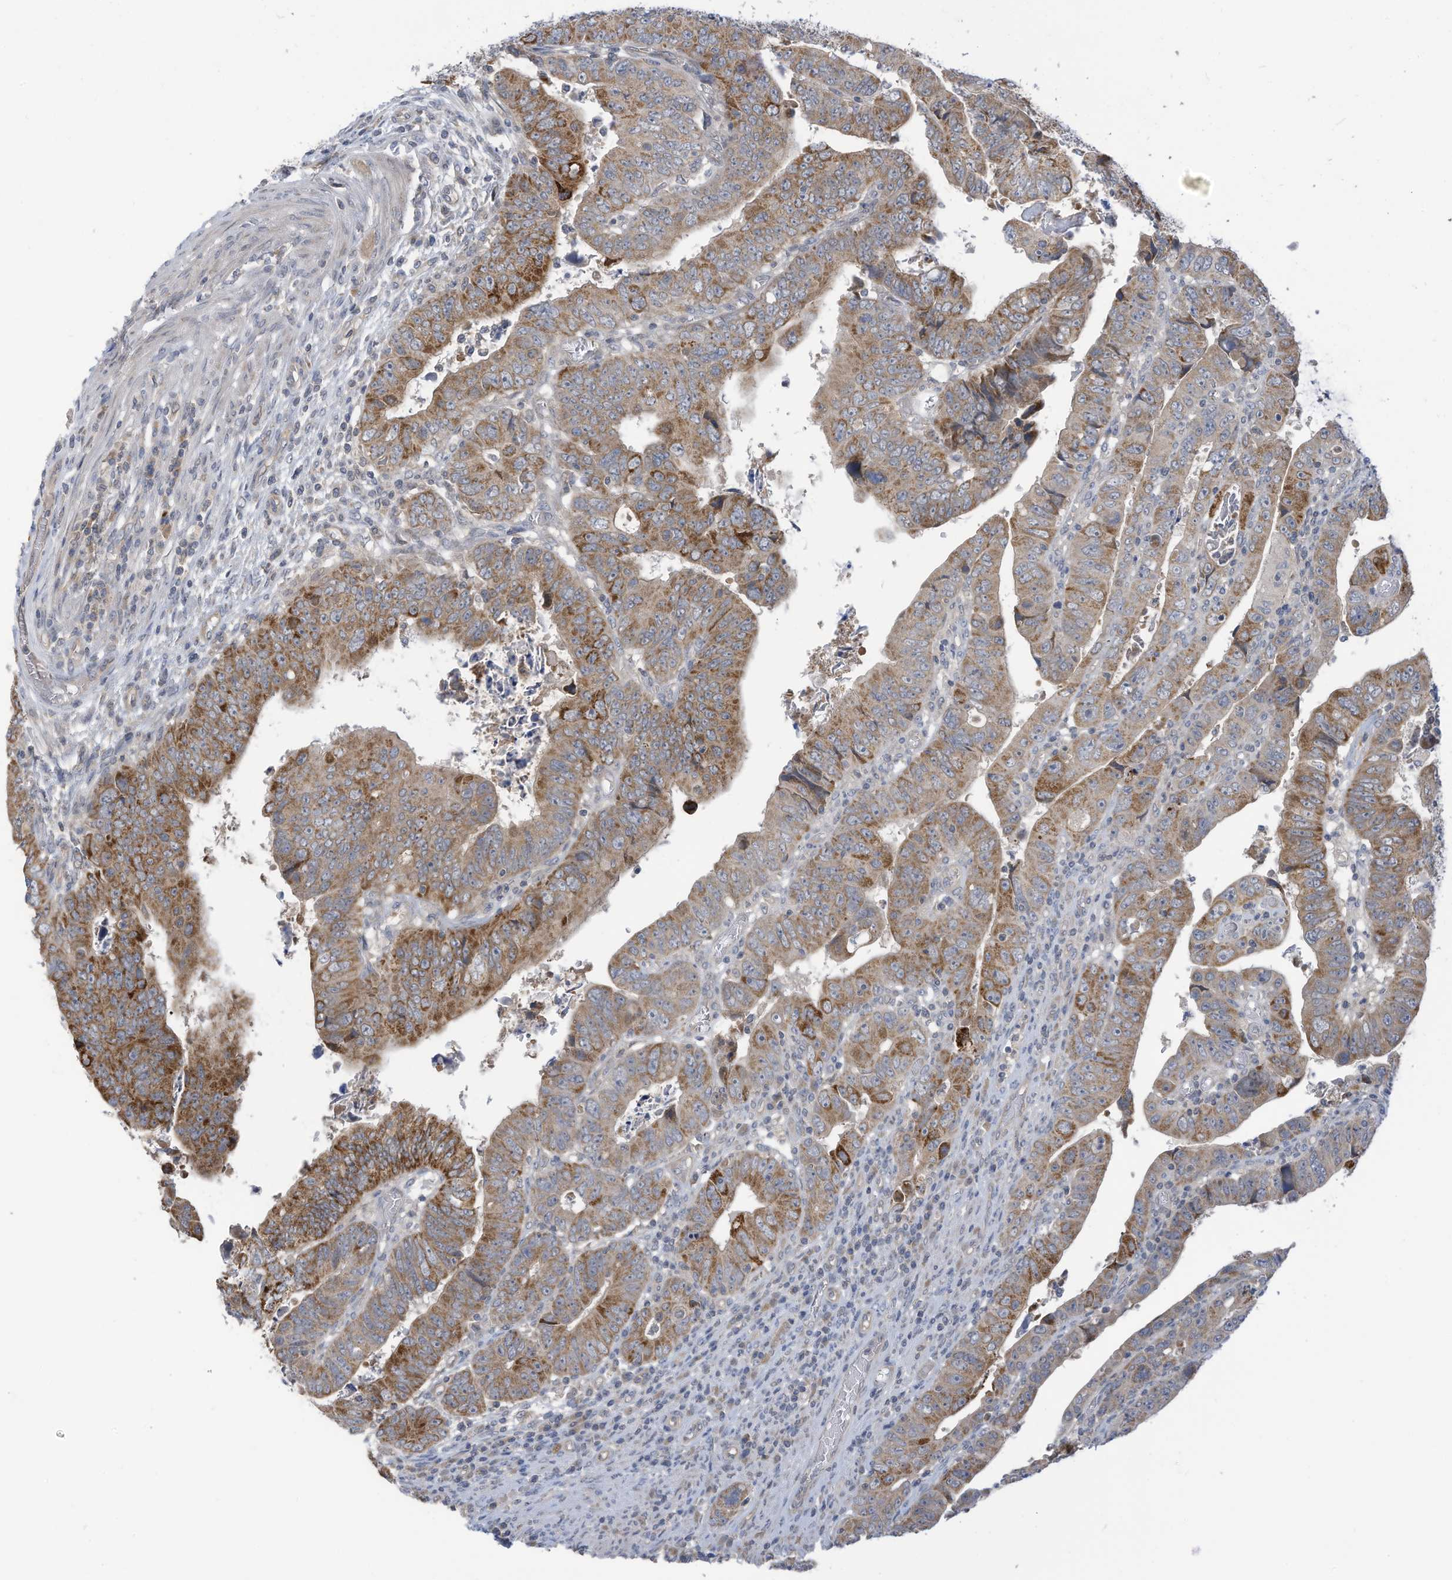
{"staining": {"intensity": "moderate", "quantity": ">75%", "location": "cytoplasmic/membranous"}, "tissue": "colorectal cancer", "cell_type": "Tumor cells", "image_type": "cancer", "snomed": [{"axis": "morphology", "description": "Normal tissue, NOS"}, {"axis": "morphology", "description": "Adenocarcinoma, NOS"}, {"axis": "topography", "description": "Rectum"}], "caption": "Approximately >75% of tumor cells in human colorectal cancer (adenocarcinoma) show moderate cytoplasmic/membranous protein positivity as visualized by brown immunohistochemical staining.", "gene": "SCGB1D2", "patient": {"sex": "female", "age": 65}}